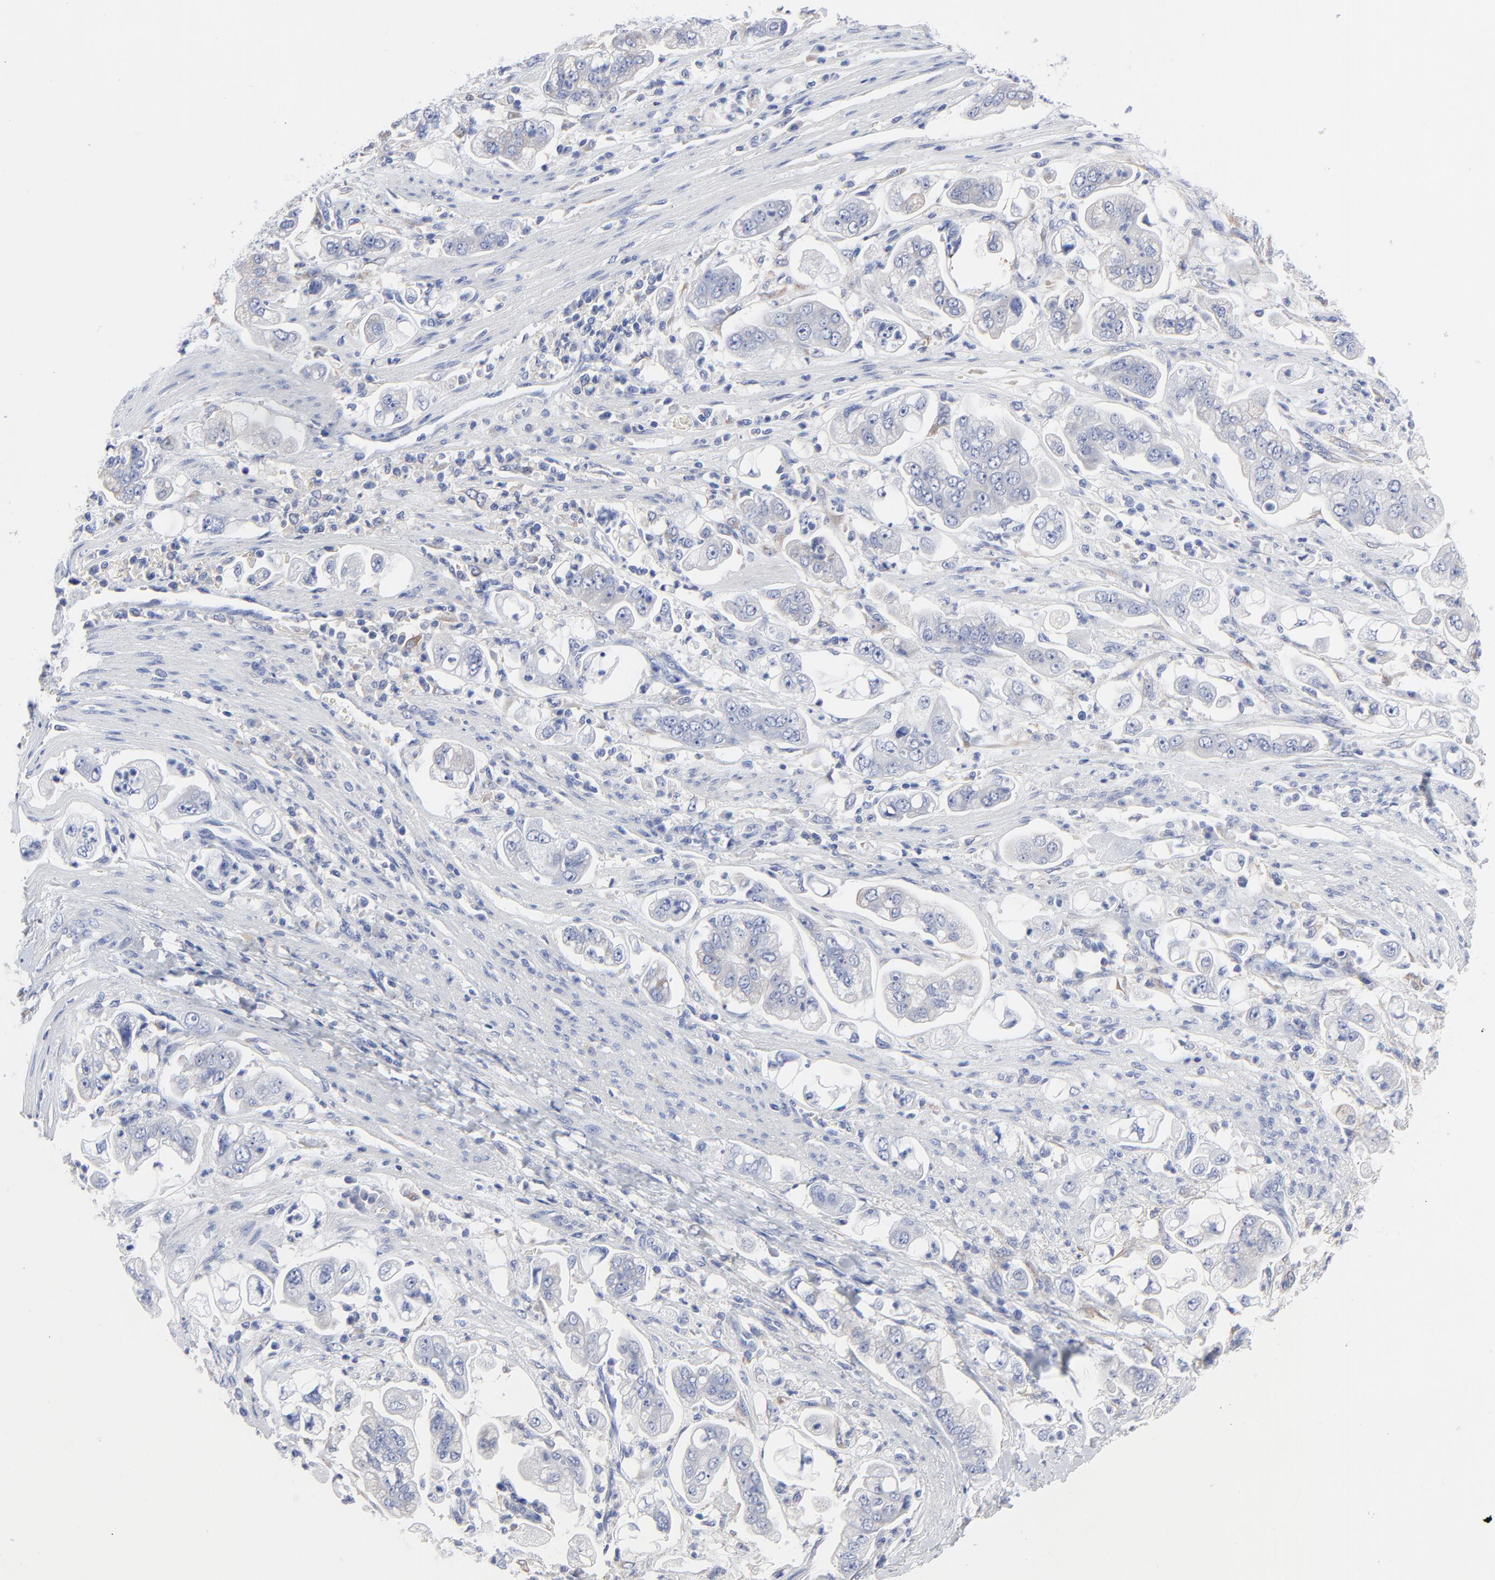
{"staining": {"intensity": "negative", "quantity": "none", "location": "none"}, "tissue": "stomach cancer", "cell_type": "Tumor cells", "image_type": "cancer", "snomed": [{"axis": "morphology", "description": "Adenocarcinoma, NOS"}, {"axis": "topography", "description": "Stomach"}], "caption": "Immunohistochemistry (IHC) micrograph of neoplastic tissue: human stomach adenocarcinoma stained with DAB (3,3'-diaminobenzidine) exhibits no significant protein expression in tumor cells.", "gene": "STAT2", "patient": {"sex": "male", "age": 62}}